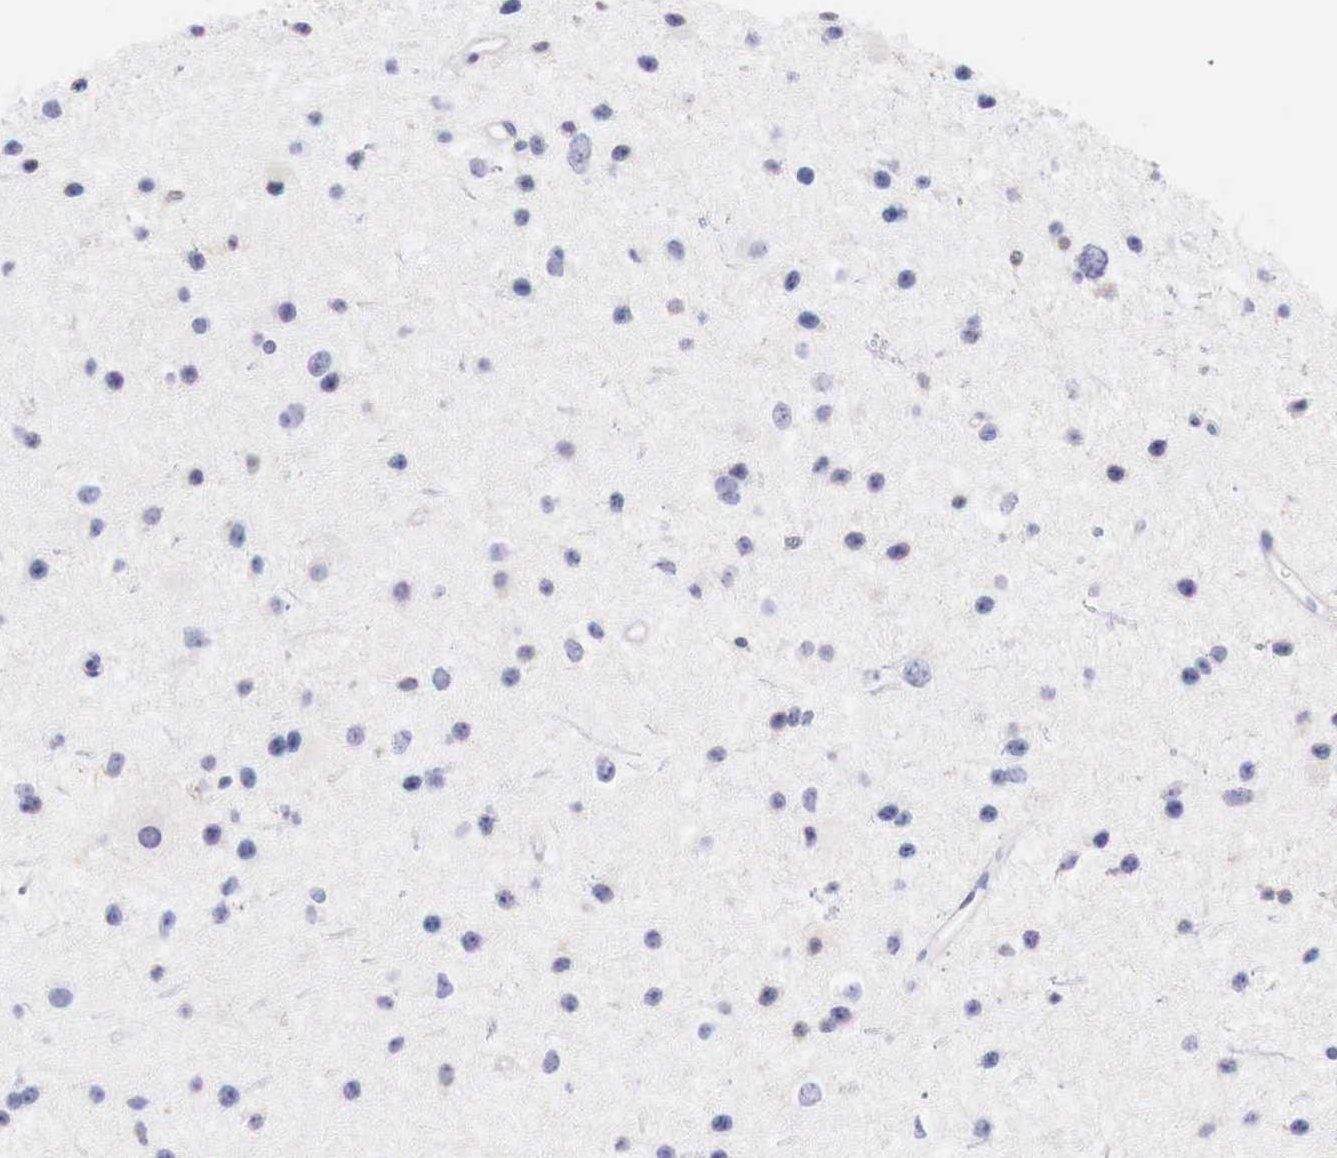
{"staining": {"intensity": "negative", "quantity": "none", "location": "none"}, "tissue": "glioma", "cell_type": "Tumor cells", "image_type": "cancer", "snomed": [{"axis": "morphology", "description": "Glioma, malignant, Low grade"}, {"axis": "topography", "description": "Brain"}], "caption": "An IHC photomicrograph of glioma is shown. There is no staining in tumor cells of glioma.", "gene": "RENBP", "patient": {"sex": "female", "age": 46}}